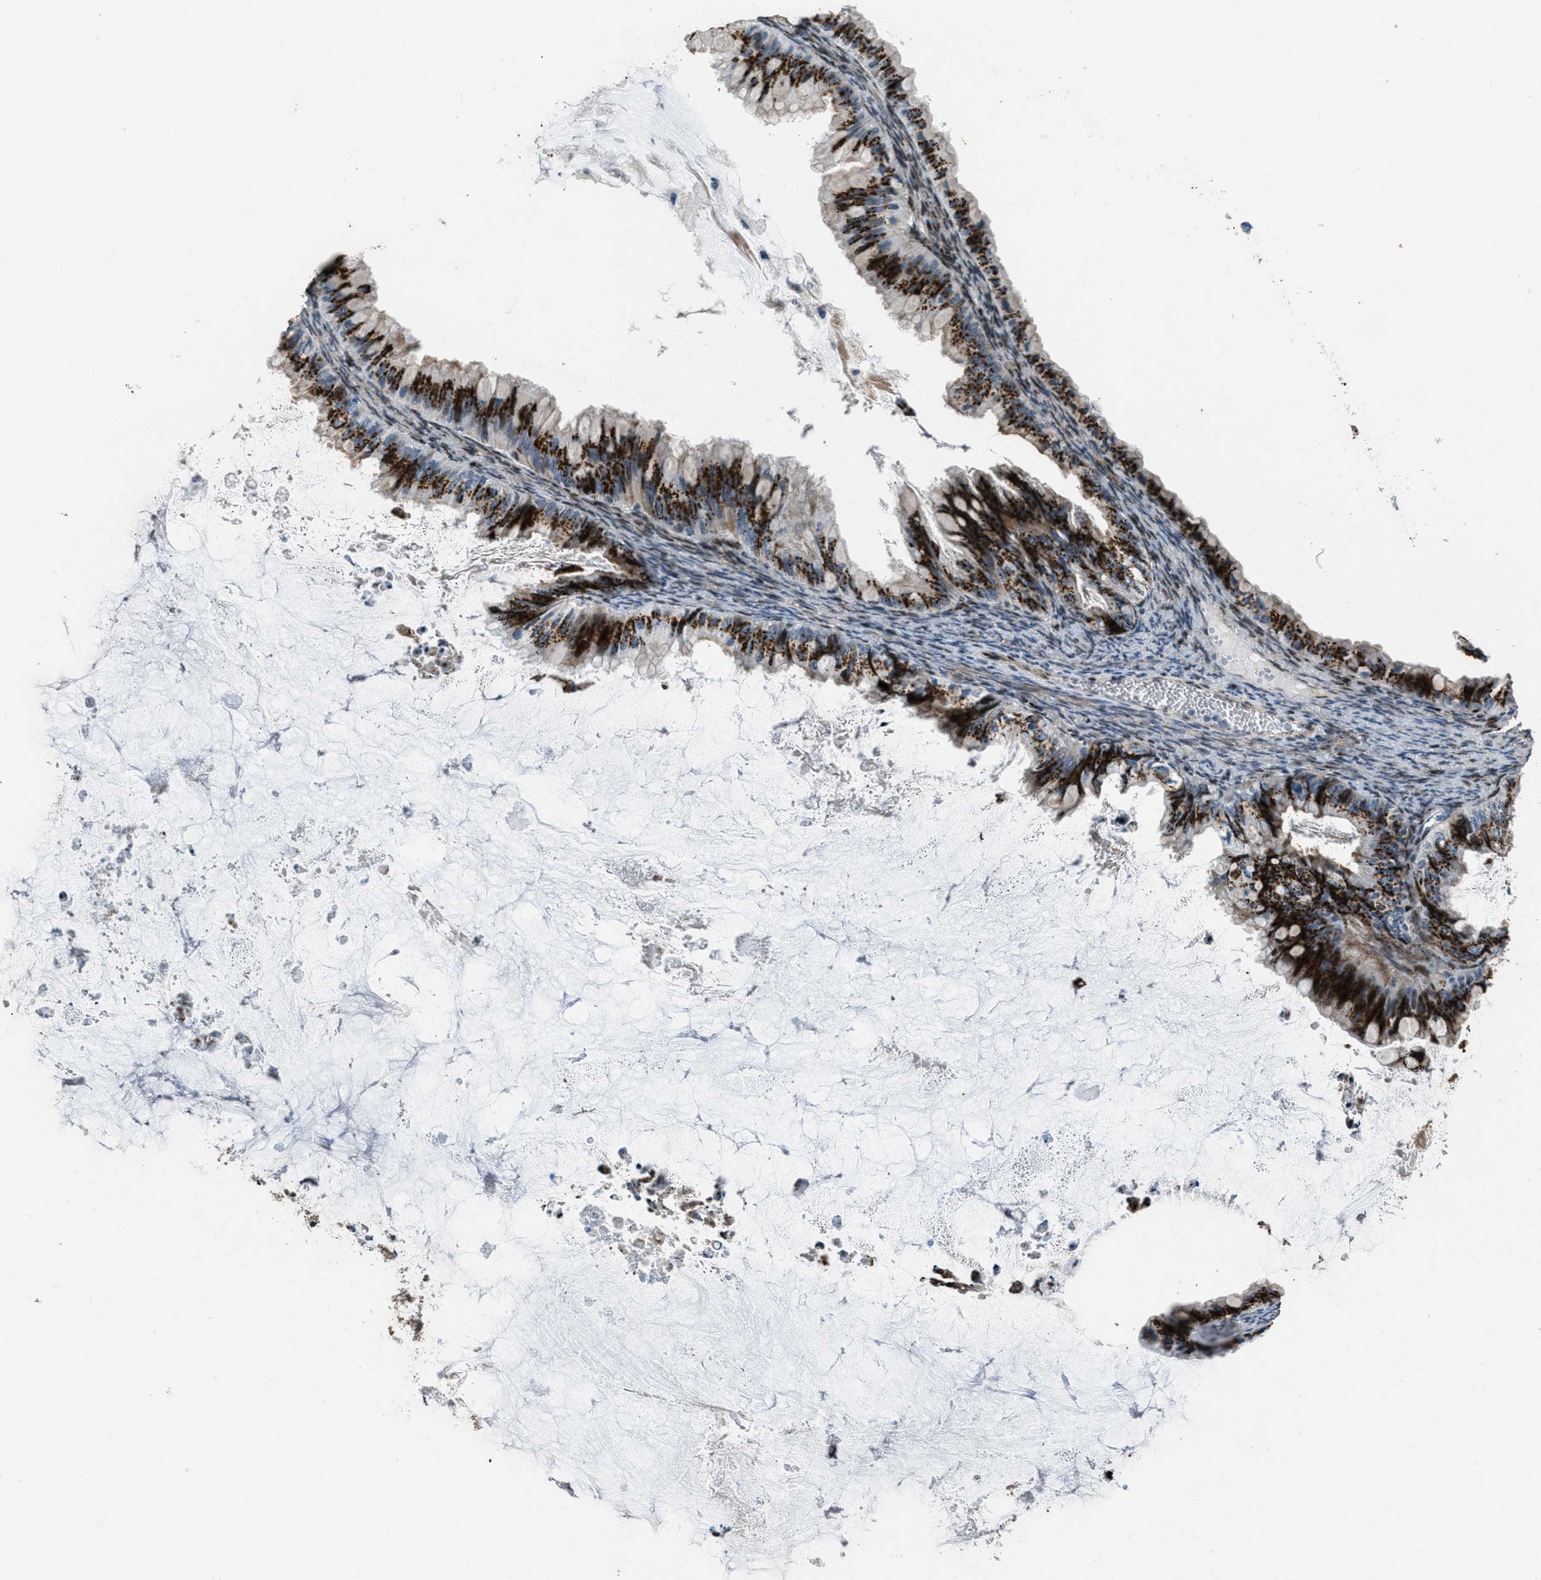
{"staining": {"intensity": "strong", "quantity": ">75%", "location": "cytoplasmic/membranous"}, "tissue": "ovarian cancer", "cell_type": "Tumor cells", "image_type": "cancer", "snomed": [{"axis": "morphology", "description": "Cystadenocarcinoma, mucinous, NOS"}, {"axis": "topography", "description": "Ovary"}], "caption": "Immunohistochemistry micrograph of human ovarian cancer stained for a protein (brown), which exhibits high levels of strong cytoplasmic/membranous positivity in approximately >75% of tumor cells.", "gene": "GPC6", "patient": {"sex": "female", "age": 80}}